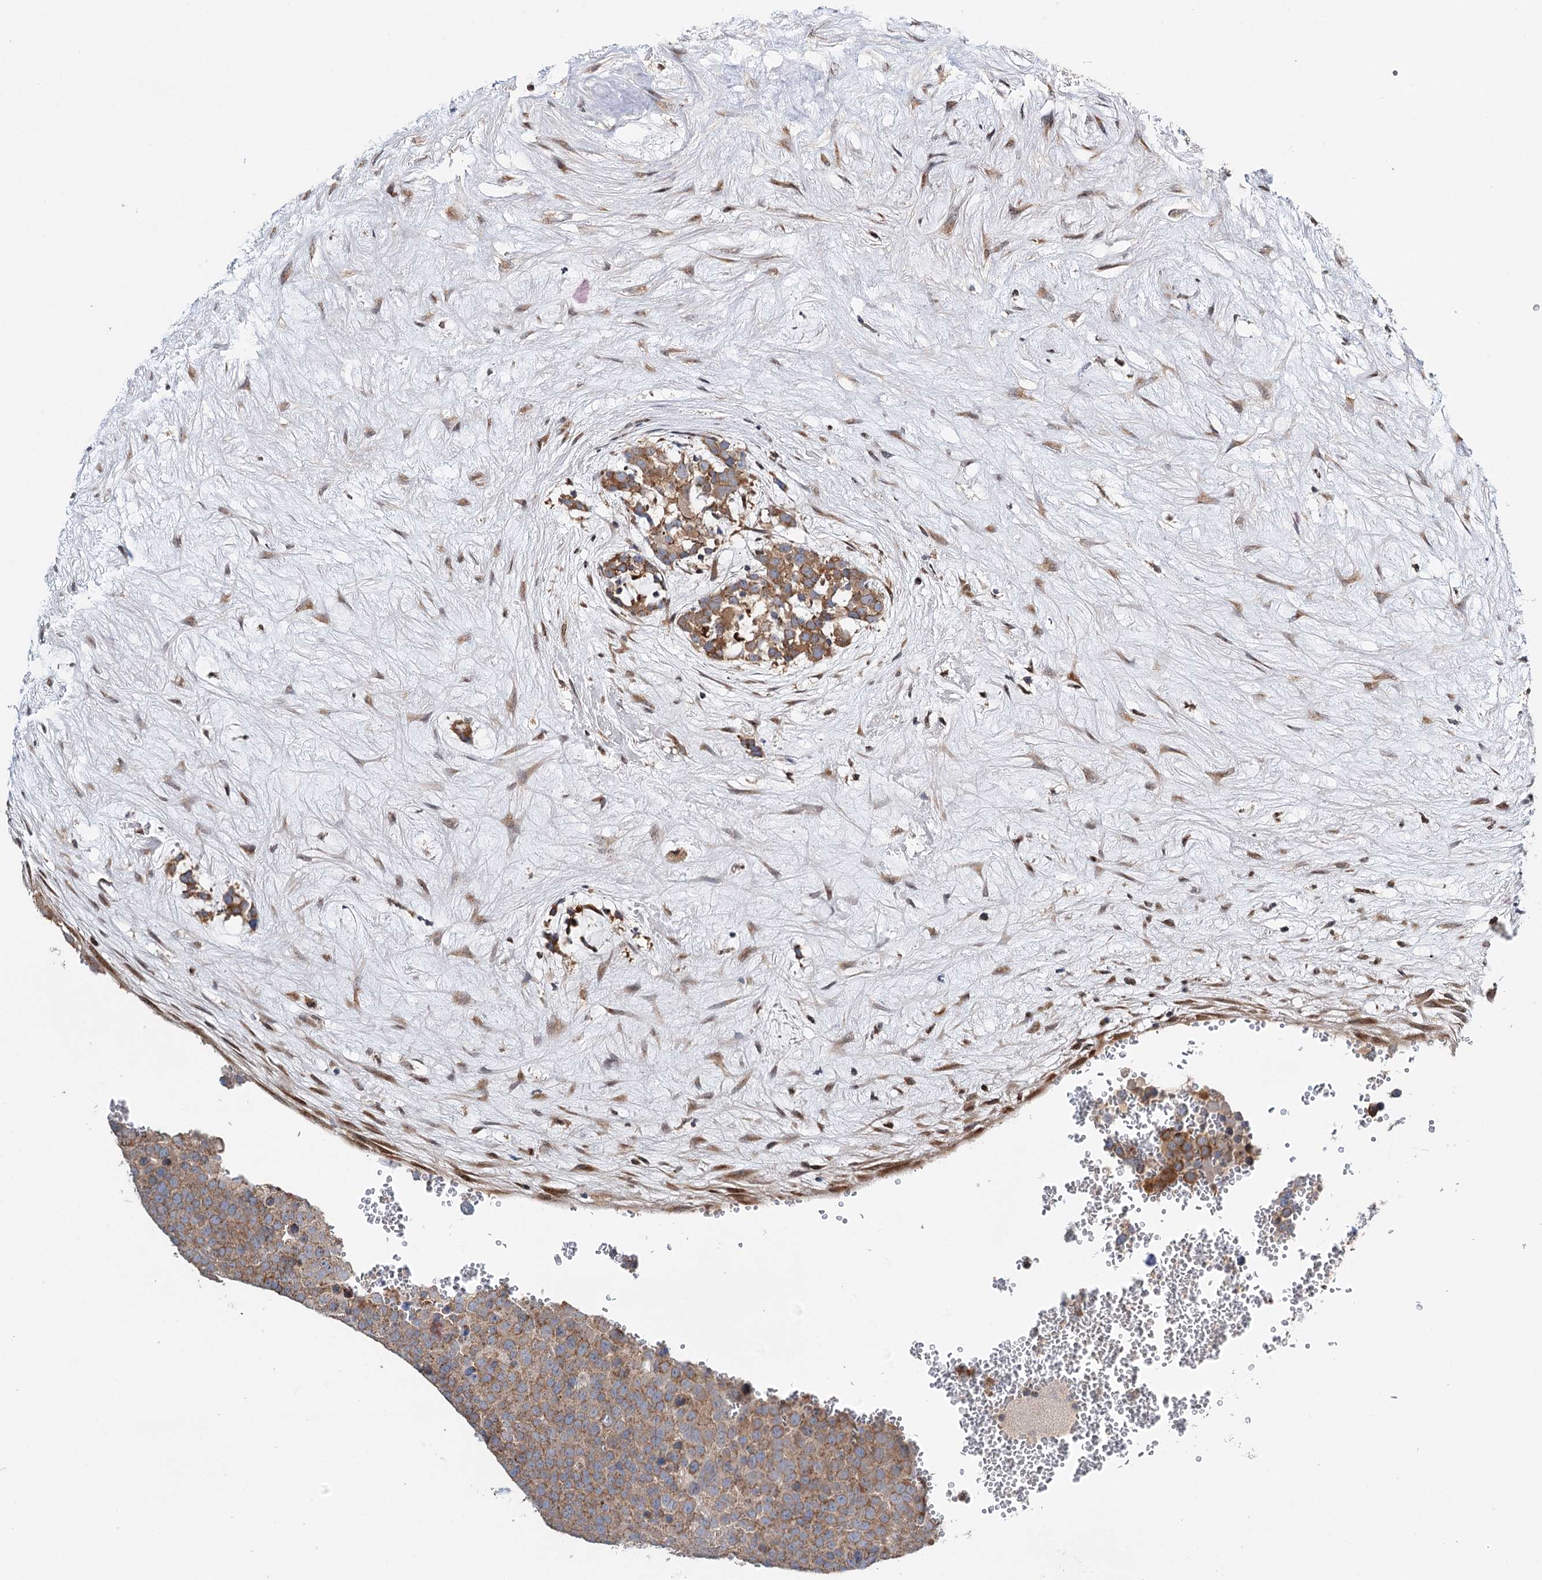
{"staining": {"intensity": "moderate", "quantity": ">75%", "location": "cytoplasmic/membranous"}, "tissue": "testis cancer", "cell_type": "Tumor cells", "image_type": "cancer", "snomed": [{"axis": "morphology", "description": "Seminoma, NOS"}, {"axis": "topography", "description": "Testis"}], "caption": "High-magnification brightfield microscopy of testis cancer stained with DAB (3,3'-diaminobenzidine) (brown) and counterstained with hematoxylin (blue). tumor cells exhibit moderate cytoplasmic/membranous positivity is present in about>75% of cells.", "gene": "CFAP46", "patient": {"sex": "male", "age": 71}}